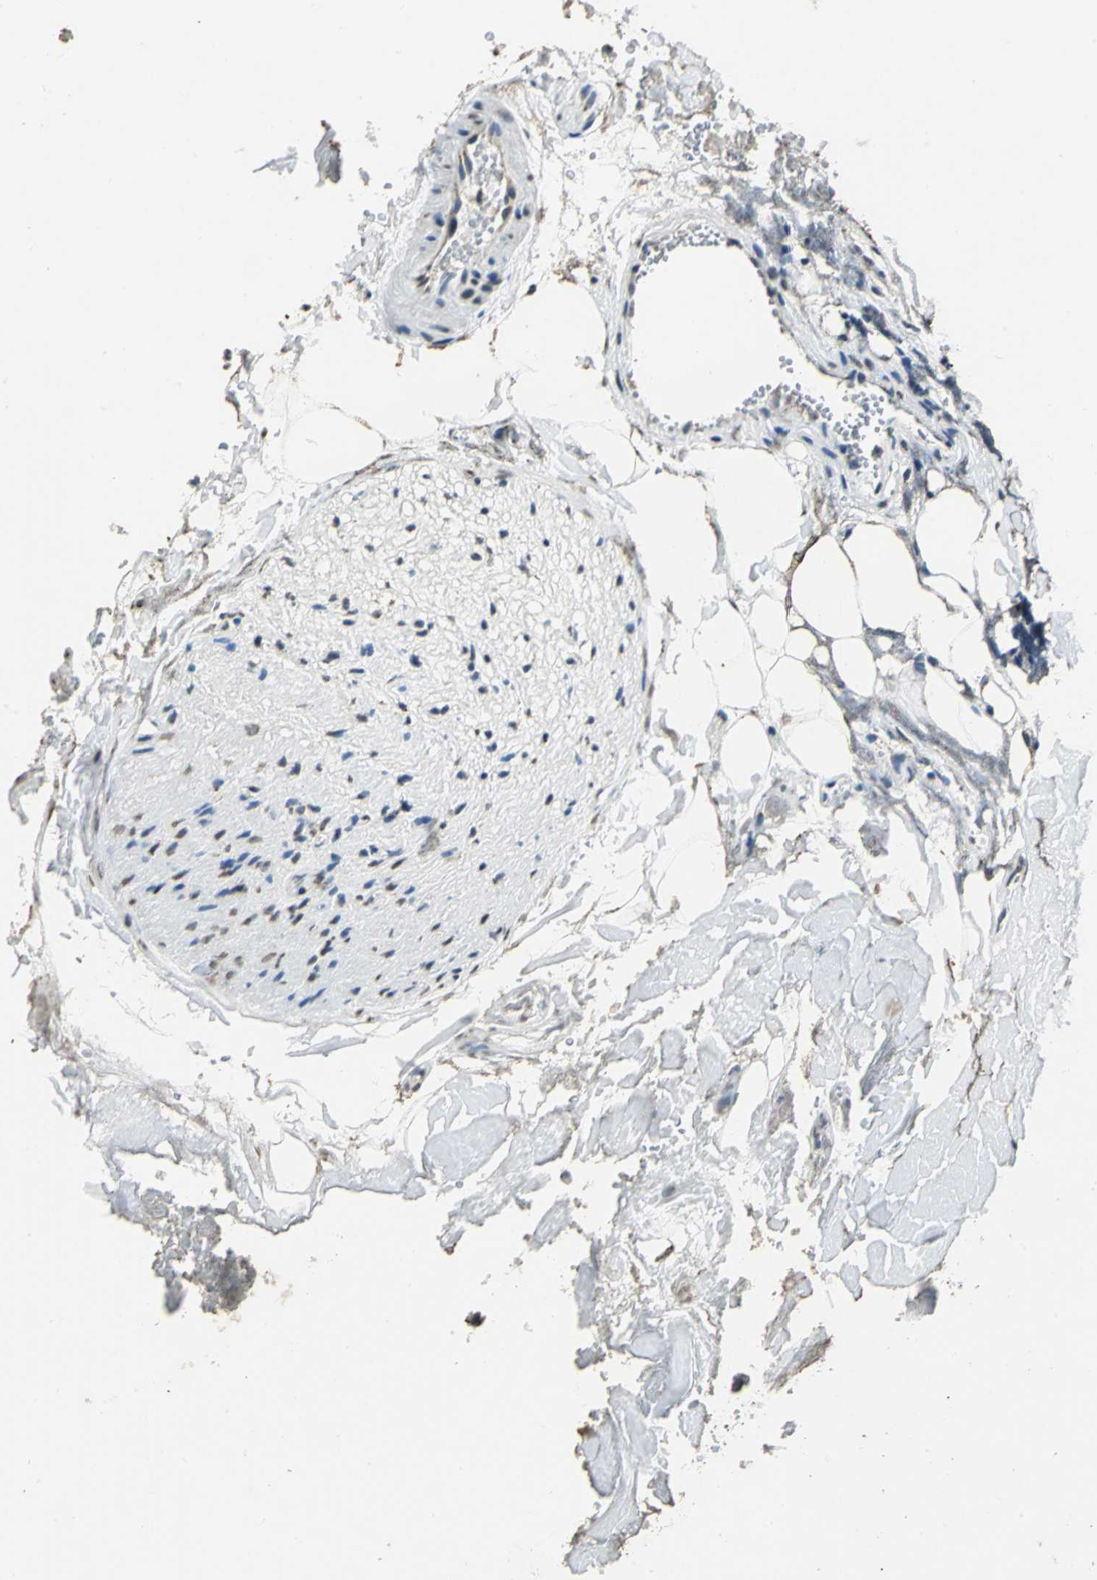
{"staining": {"intensity": "weak", "quantity": "25%-75%", "location": "cytoplasmic/membranous"}, "tissue": "adipose tissue", "cell_type": "Adipocytes", "image_type": "normal", "snomed": [{"axis": "morphology", "description": "Normal tissue, NOS"}, {"axis": "morphology", "description": "Cholangiocarcinoma"}, {"axis": "topography", "description": "Liver"}, {"axis": "topography", "description": "Peripheral nerve tissue"}], "caption": "IHC micrograph of normal human adipose tissue stained for a protein (brown), which exhibits low levels of weak cytoplasmic/membranous expression in about 25%-75% of adipocytes.", "gene": "TMEM115", "patient": {"sex": "male", "age": 50}}